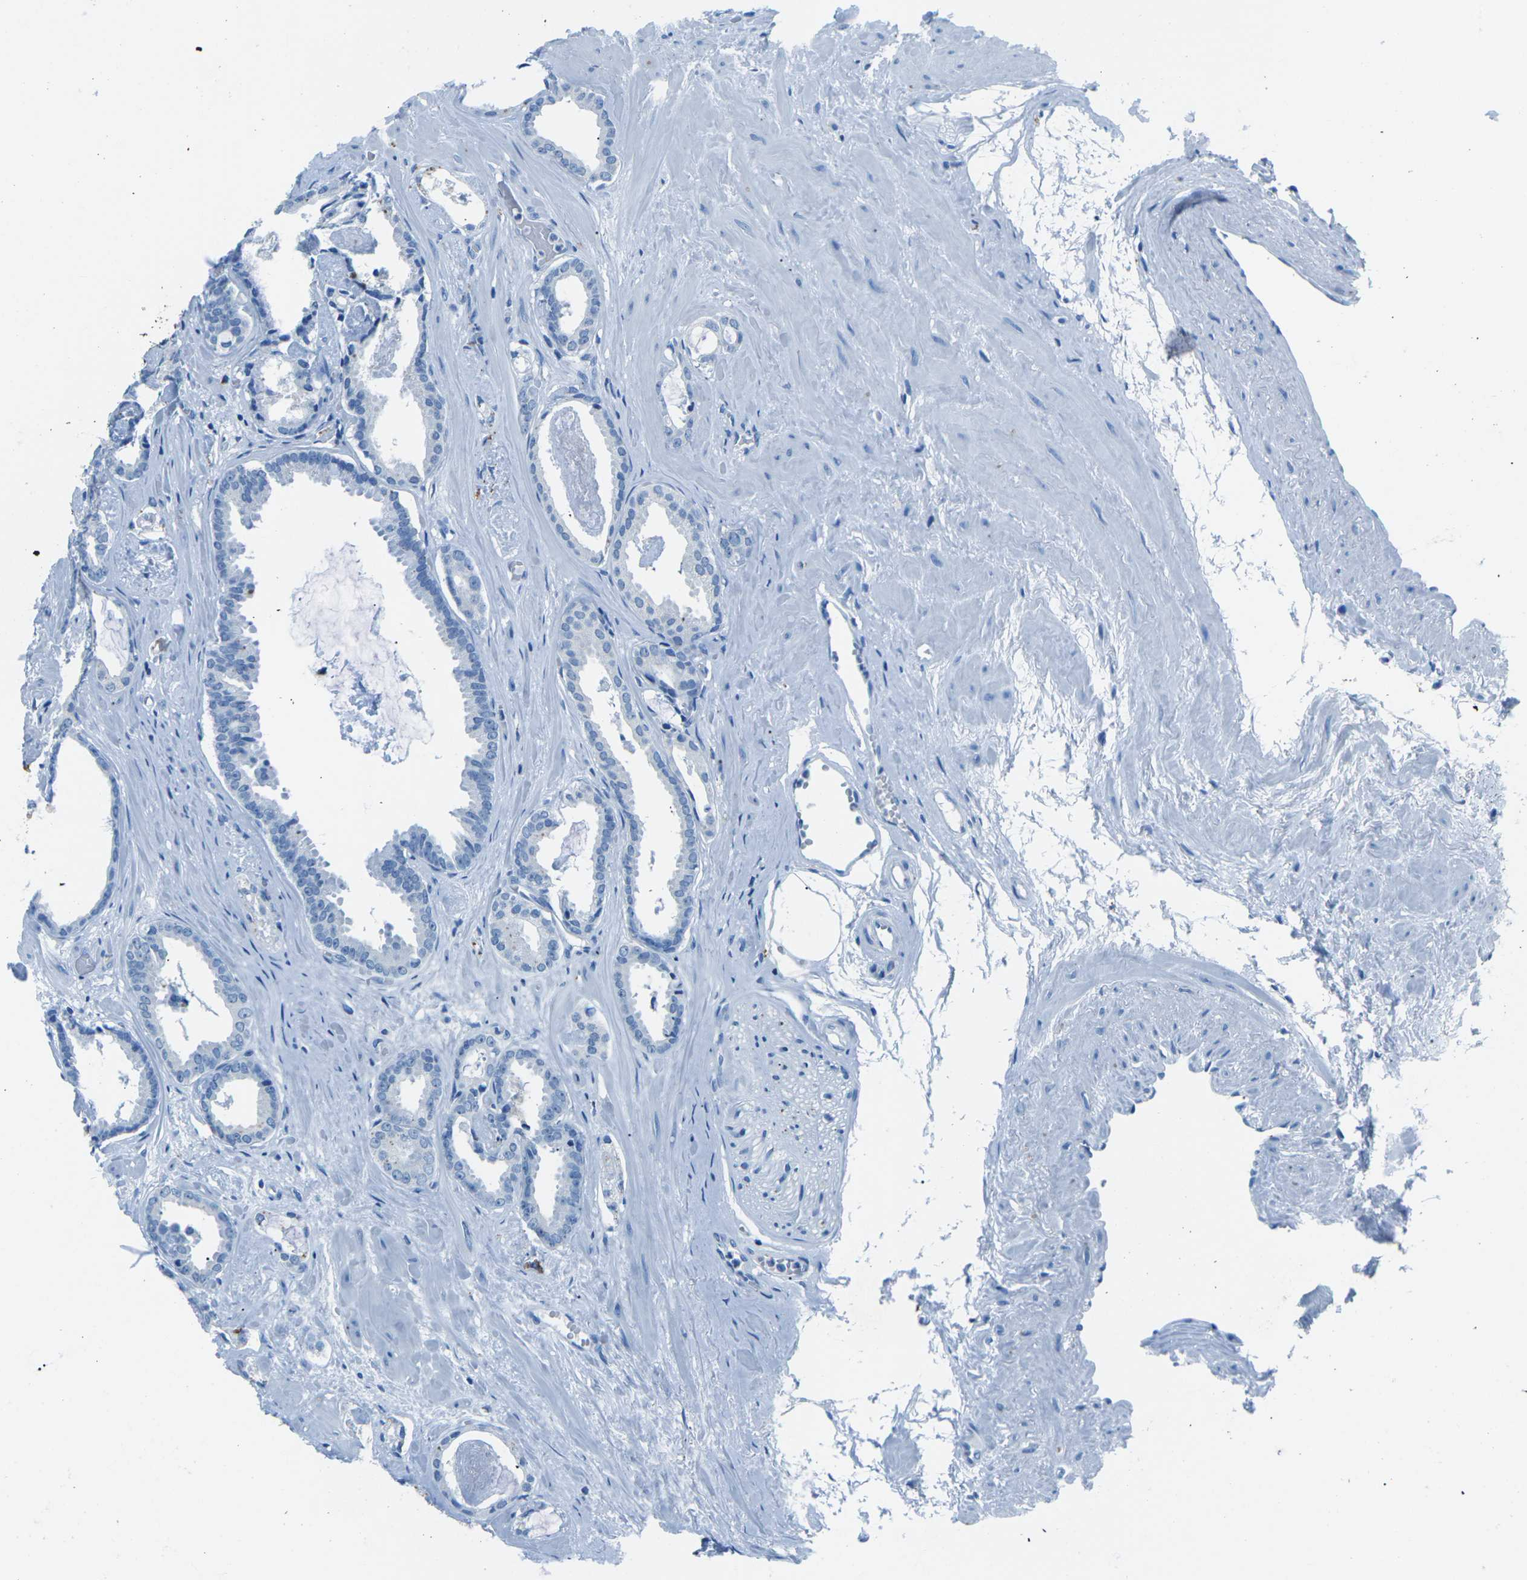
{"staining": {"intensity": "negative", "quantity": "none", "location": "none"}, "tissue": "prostate cancer", "cell_type": "Tumor cells", "image_type": "cancer", "snomed": [{"axis": "morphology", "description": "Adenocarcinoma, Low grade"}, {"axis": "topography", "description": "Prostate"}], "caption": "An immunohistochemistry image of prostate cancer (adenocarcinoma (low-grade)) is shown. There is no staining in tumor cells of prostate cancer (adenocarcinoma (low-grade)).", "gene": "MYH8", "patient": {"sex": "male", "age": 53}}